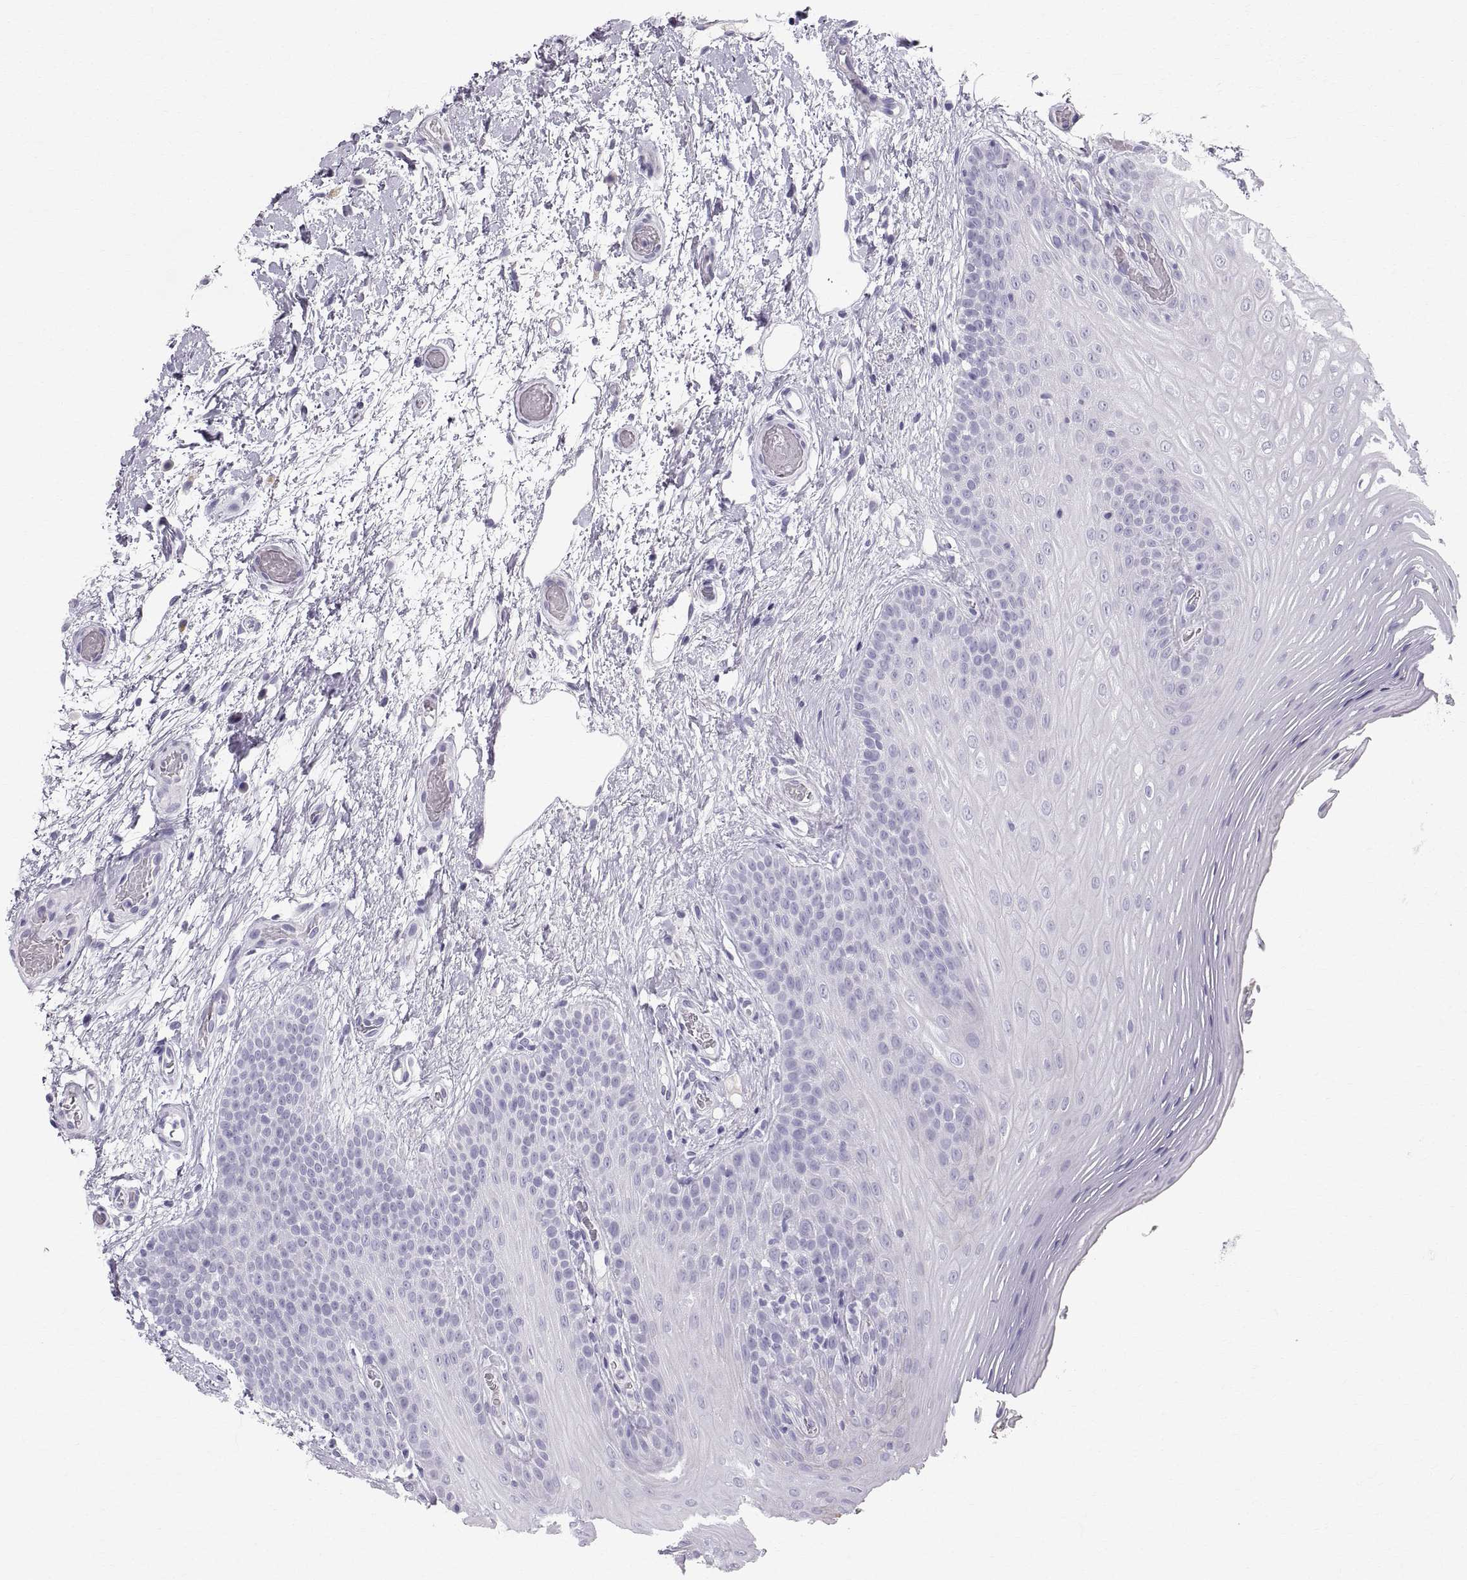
{"staining": {"intensity": "negative", "quantity": "none", "location": "none"}, "tissue": "oral mucosa", "cell_type": "Squamous epithelial cells", "image_type": "normal", "snomed": [{"axis": "morphology", "description": "Normal tissue, NOS"}, {"axis": "morphology", "description": "Squamous cell carcinoma, NOS"}, {"axis": "topography", "description": "Oral tissue"}, {"axis": "topography", "description": "Head-Neck"}], "caption": "Immunohistochemistry (IHC) image of unremarkable oral mucosa stained for a protein (brown), which reveals no expression in squamous epithelial cells. The staining was performed using DAB (3,3'-diaminobenzidine) to visualize the protein expression in brown, while the nuclei were stained in blue with hematoxylin (Magnification: 20x).", "gene": "SLC22A6", "patient": {"sex": "male", "age": 78}}